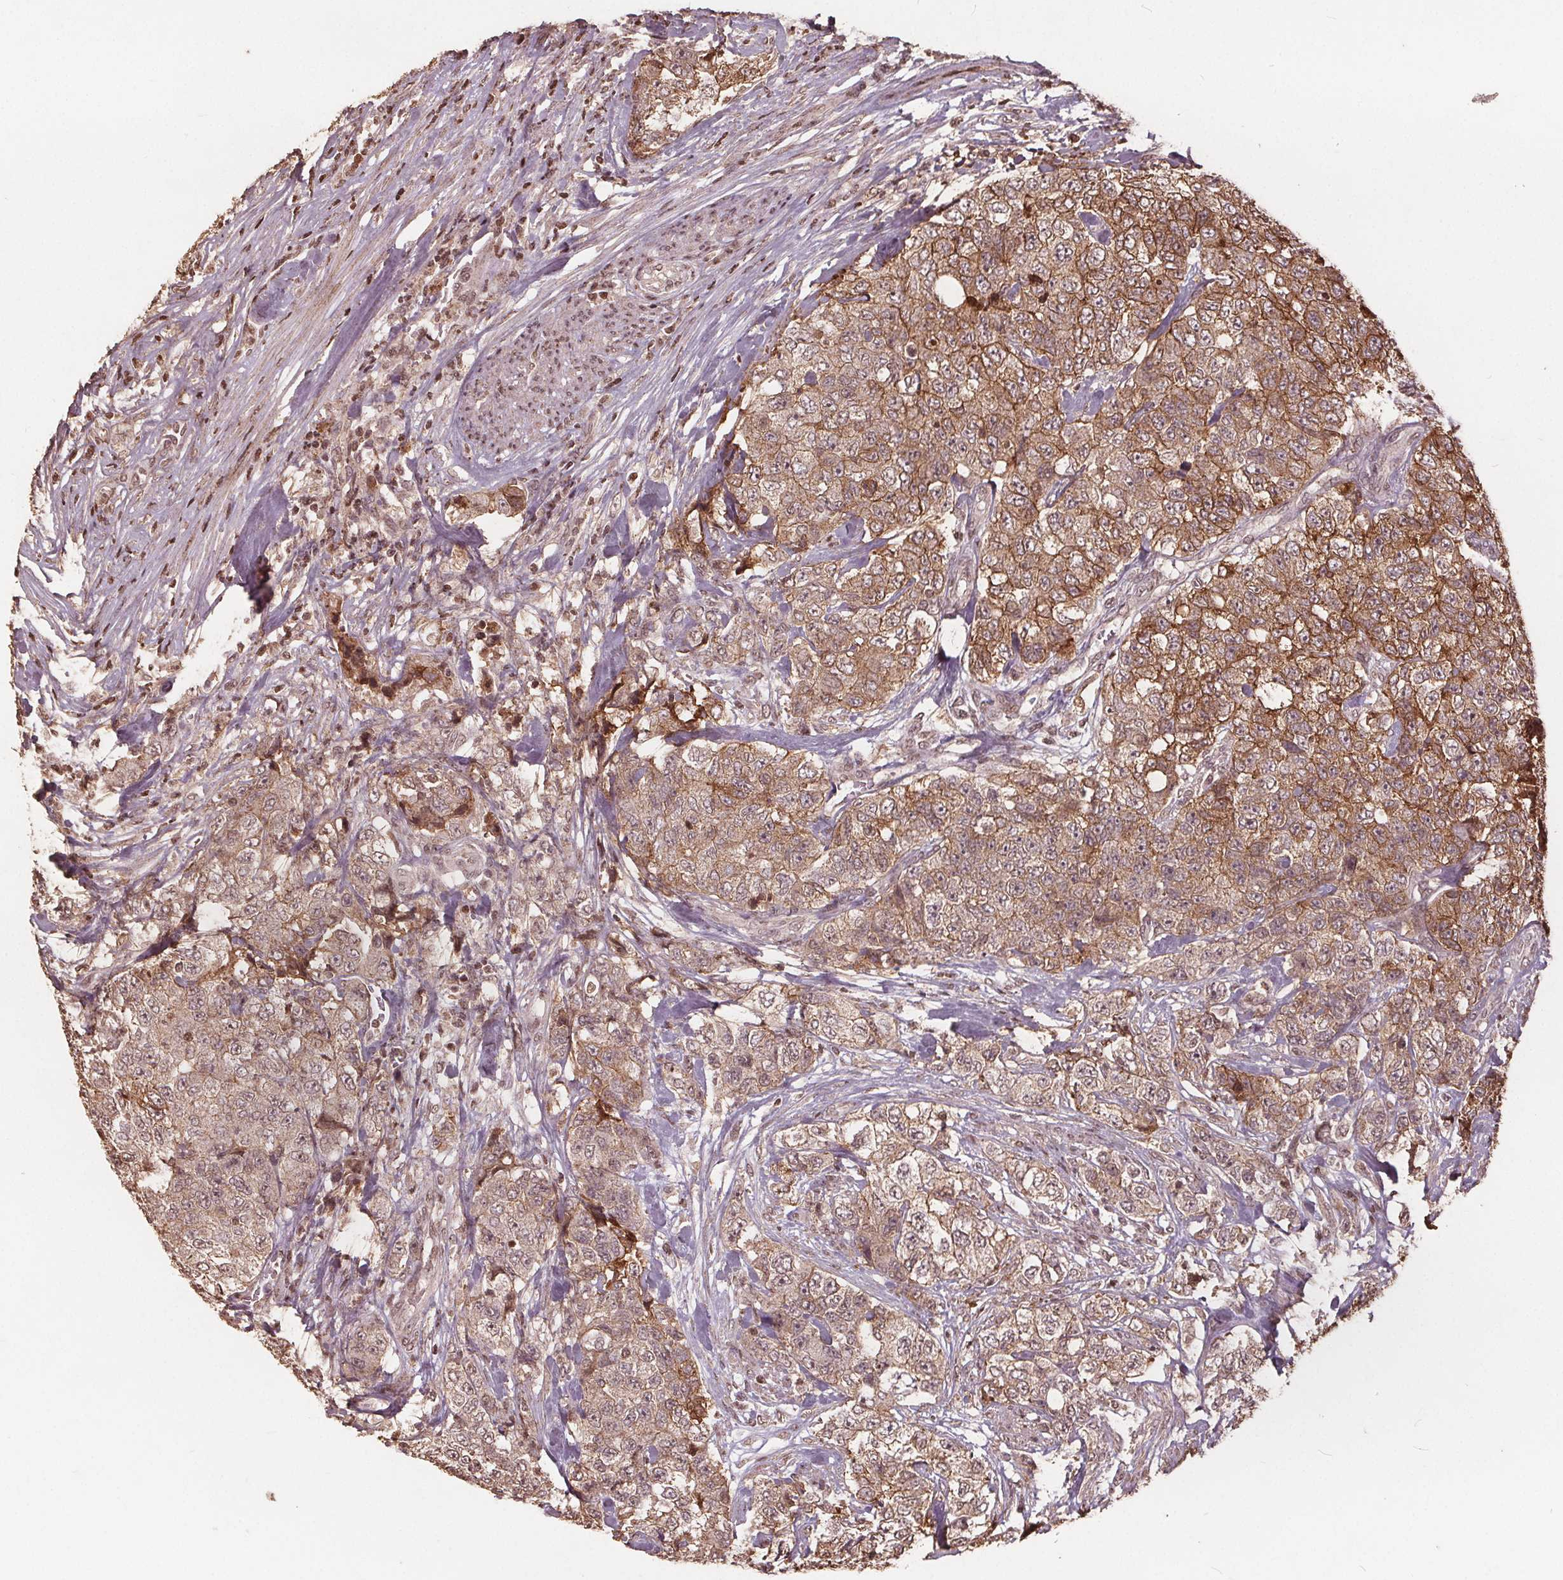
{"staining": {"intensity": "moderate", "quantity": ">75%", "location": "cytoplasmic/membranous"}, "tissue": "urothelial cancer", "cell_type": "Tumor cells", "image_type": "cancer", "snomed": [{"axis": "morphology", "description": "Urothelial carcinoma, High grade"}, {"axis": "topography", "description": "Urinary bladder"}], "caption": "A micrograph of urothelial cancer stained for a protein exhibits moderate cytoplasmic/membranous brown staining in tumor cells.", "gene": "DSG3", "patient": {"sex": "female", "age": 78}}